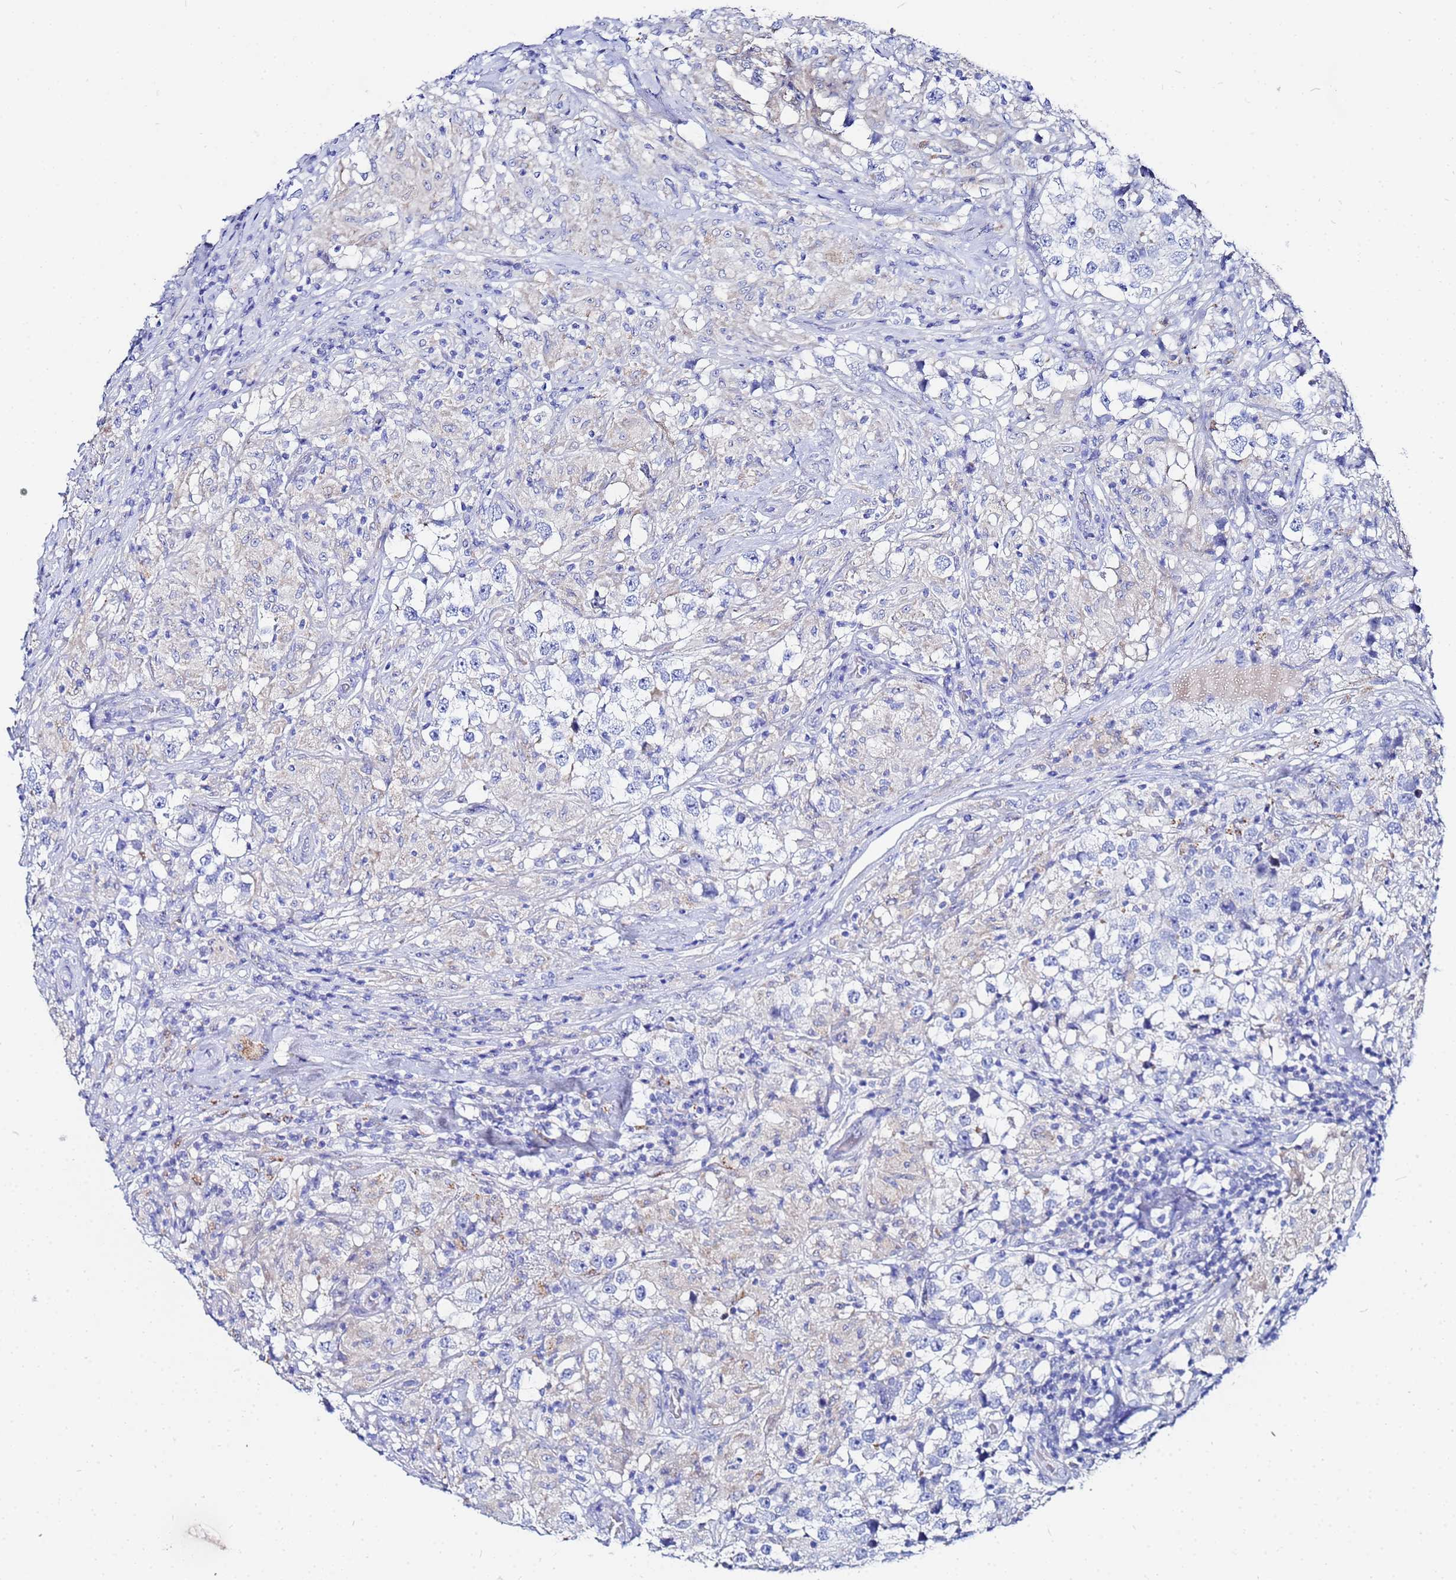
{"staining": {"intensity": "negative", "quantity": "none", "location": "none"}, "tissue": "testis cancer", "cell_type": "Tumor cells", "image_type": "cancer", "snomed": [{"axis": "morphology", "description": "Seminoma, NOS"}, {"axis": "topography", "description": "Testis"}], "caption": "This image is of testis seminoma stained with immunohistochemistry to label a protein in brown with the nuclei are counter-stained blue. There is no positivity in tumor cells.", "gene": "ZNF26", "patient": {"sex": "male", "age": 46}}